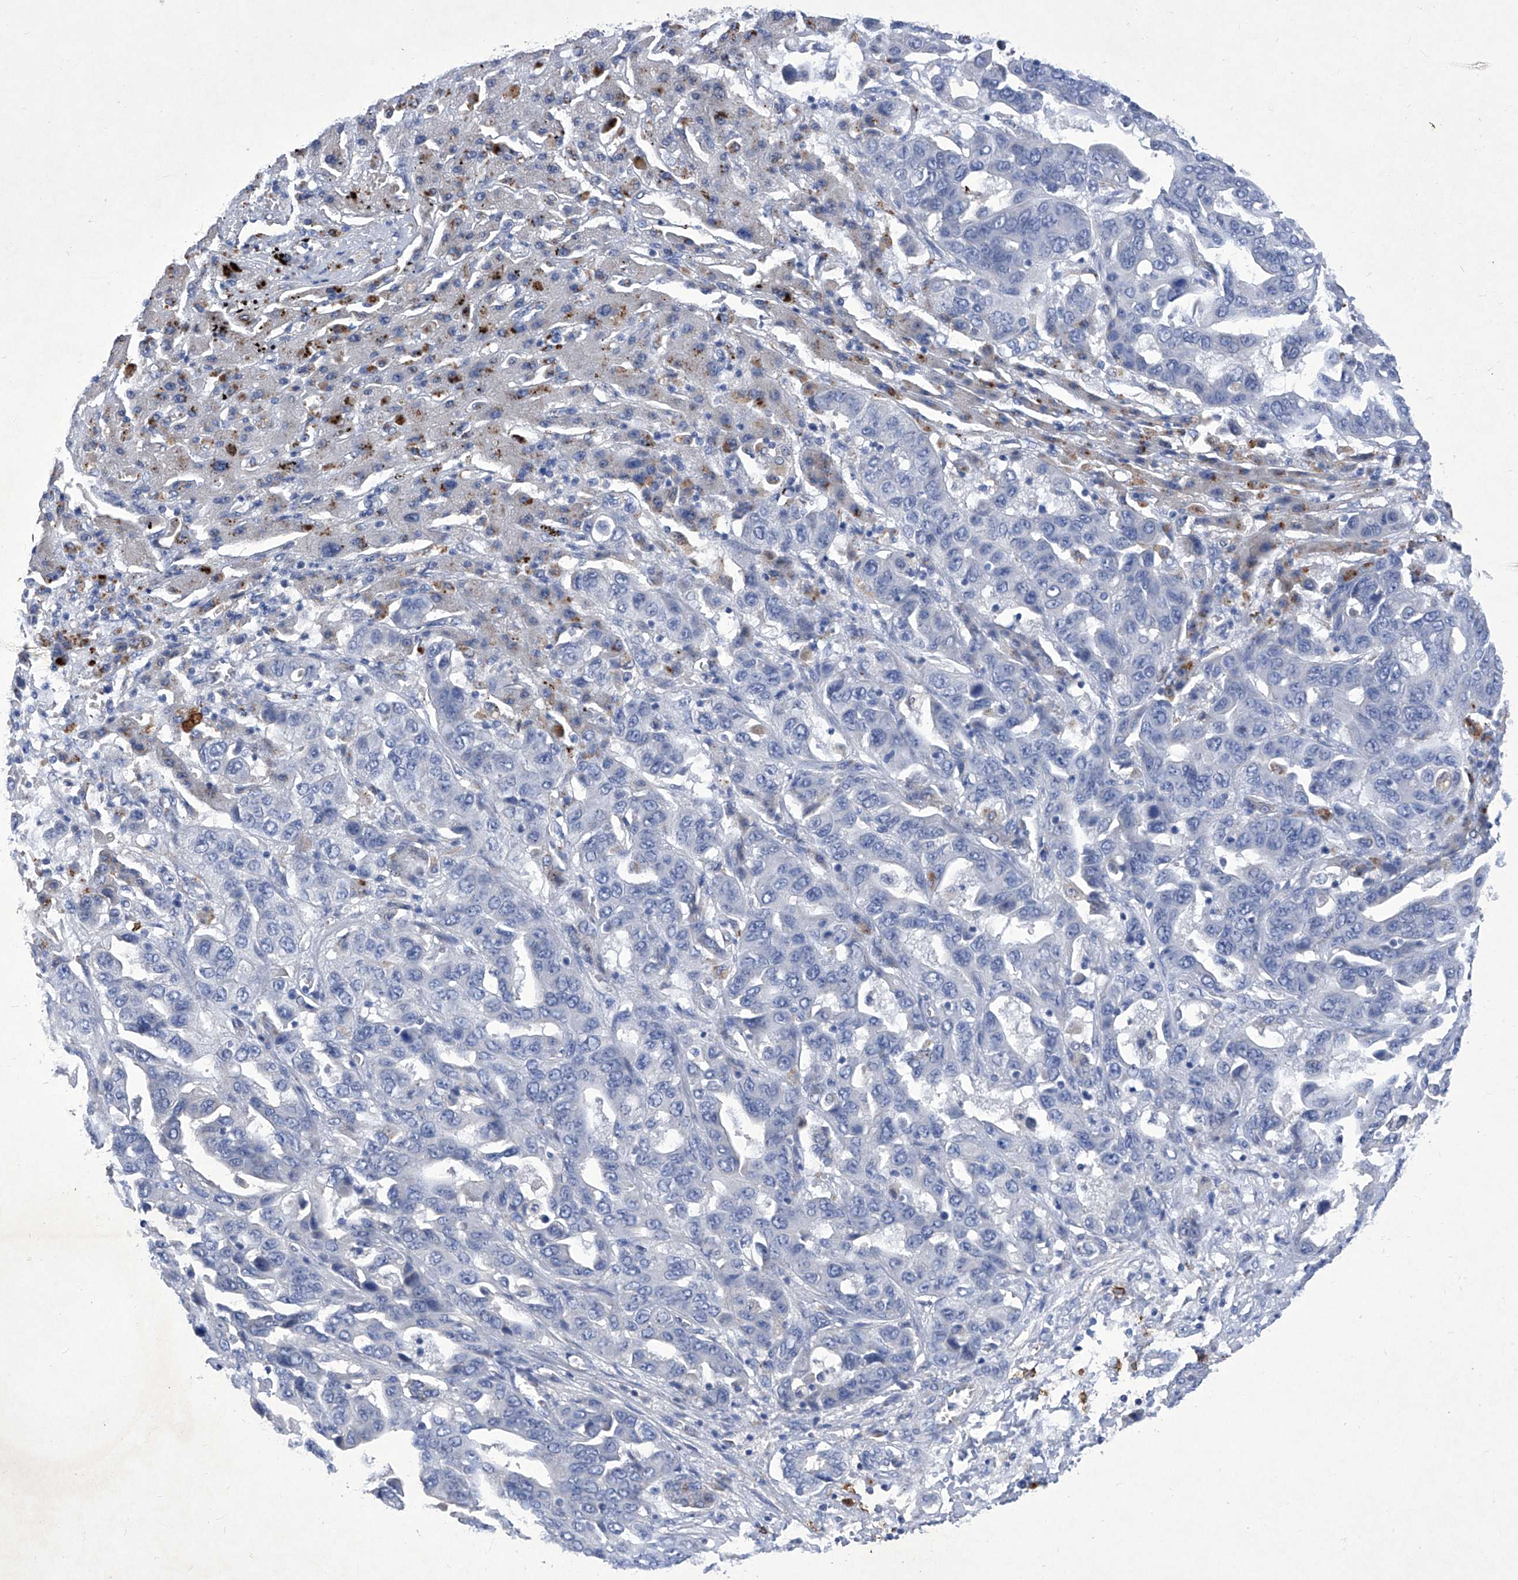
{"staining": {"intensity": "negative", "quantity": "none", "location": "none"}, "tissue": "liver cancer", "cell_type": "Tumor cells", "image_type": "cancer", "snomed": [{"axis": "morphology", "description": "Cholangiocarcinoma"}, {"axis": "topography", "description": "Liver"}], "caption": "Immunohistochemistry image of human cholangiocarcinoma (liver) stained for a protein (brown), which reveals no staining in tumor cells. (DAB immunohistochemistry (IHC) visualized using brightfield microscopy, high magnification).", "gene": "IFNL2", "patient": {"sex": "female", "age": 52}}